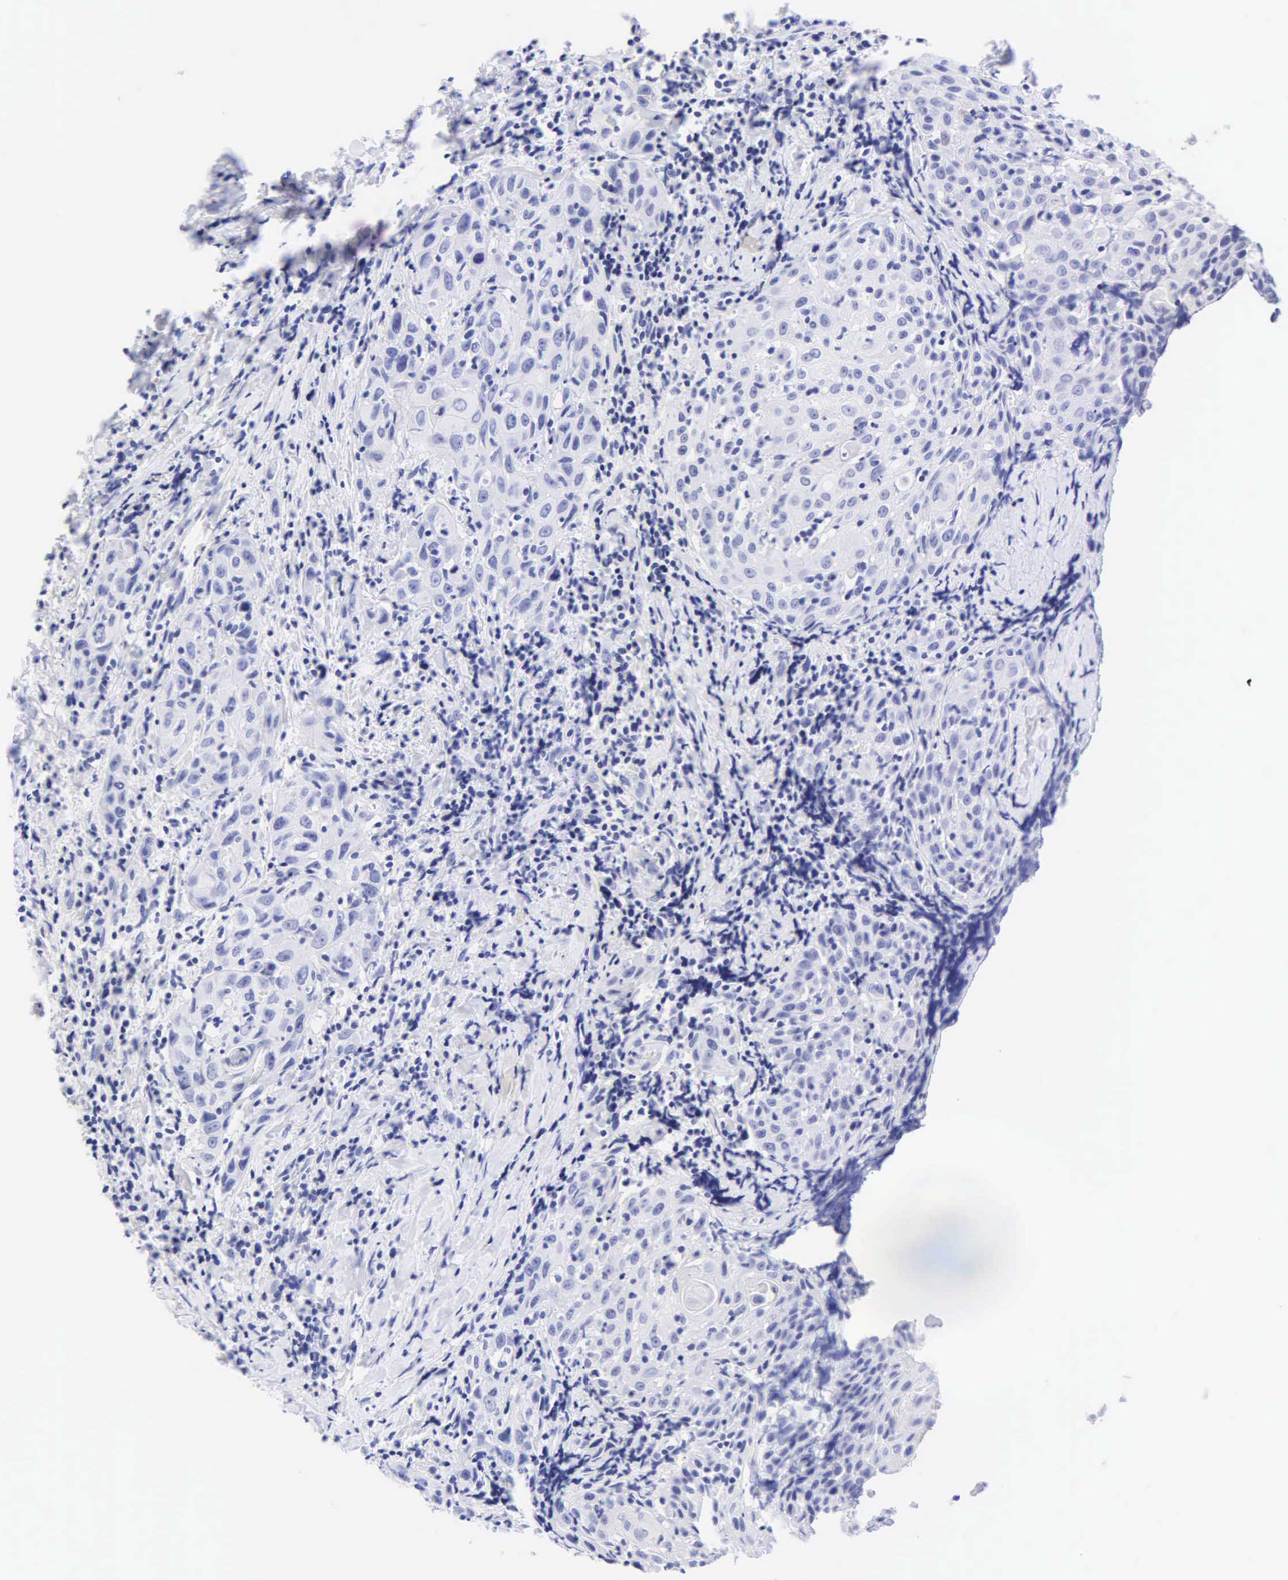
{"staining": {"intensity": "negative", "quantity": "none", "location": "none"}, "tissue": "head and neck cancer", "cell_type": "Tumor cells", "image_type": "cancer", "snomed": [{"axis": "morphology", "description": "Squamous cell carcinoma, NOS"}, {"axis": "topography", "description": "Oral tissue"}, {"axis": "topography", "description": "Head-Neck"}], "caption": "Human head and neck cancer (squamous cell carcinoma) stained for a protein using immunohistochemistry exhibits no positivity in tumor cells.", "gene": "DES", "patient": {"sex": "female", "age": 82}}